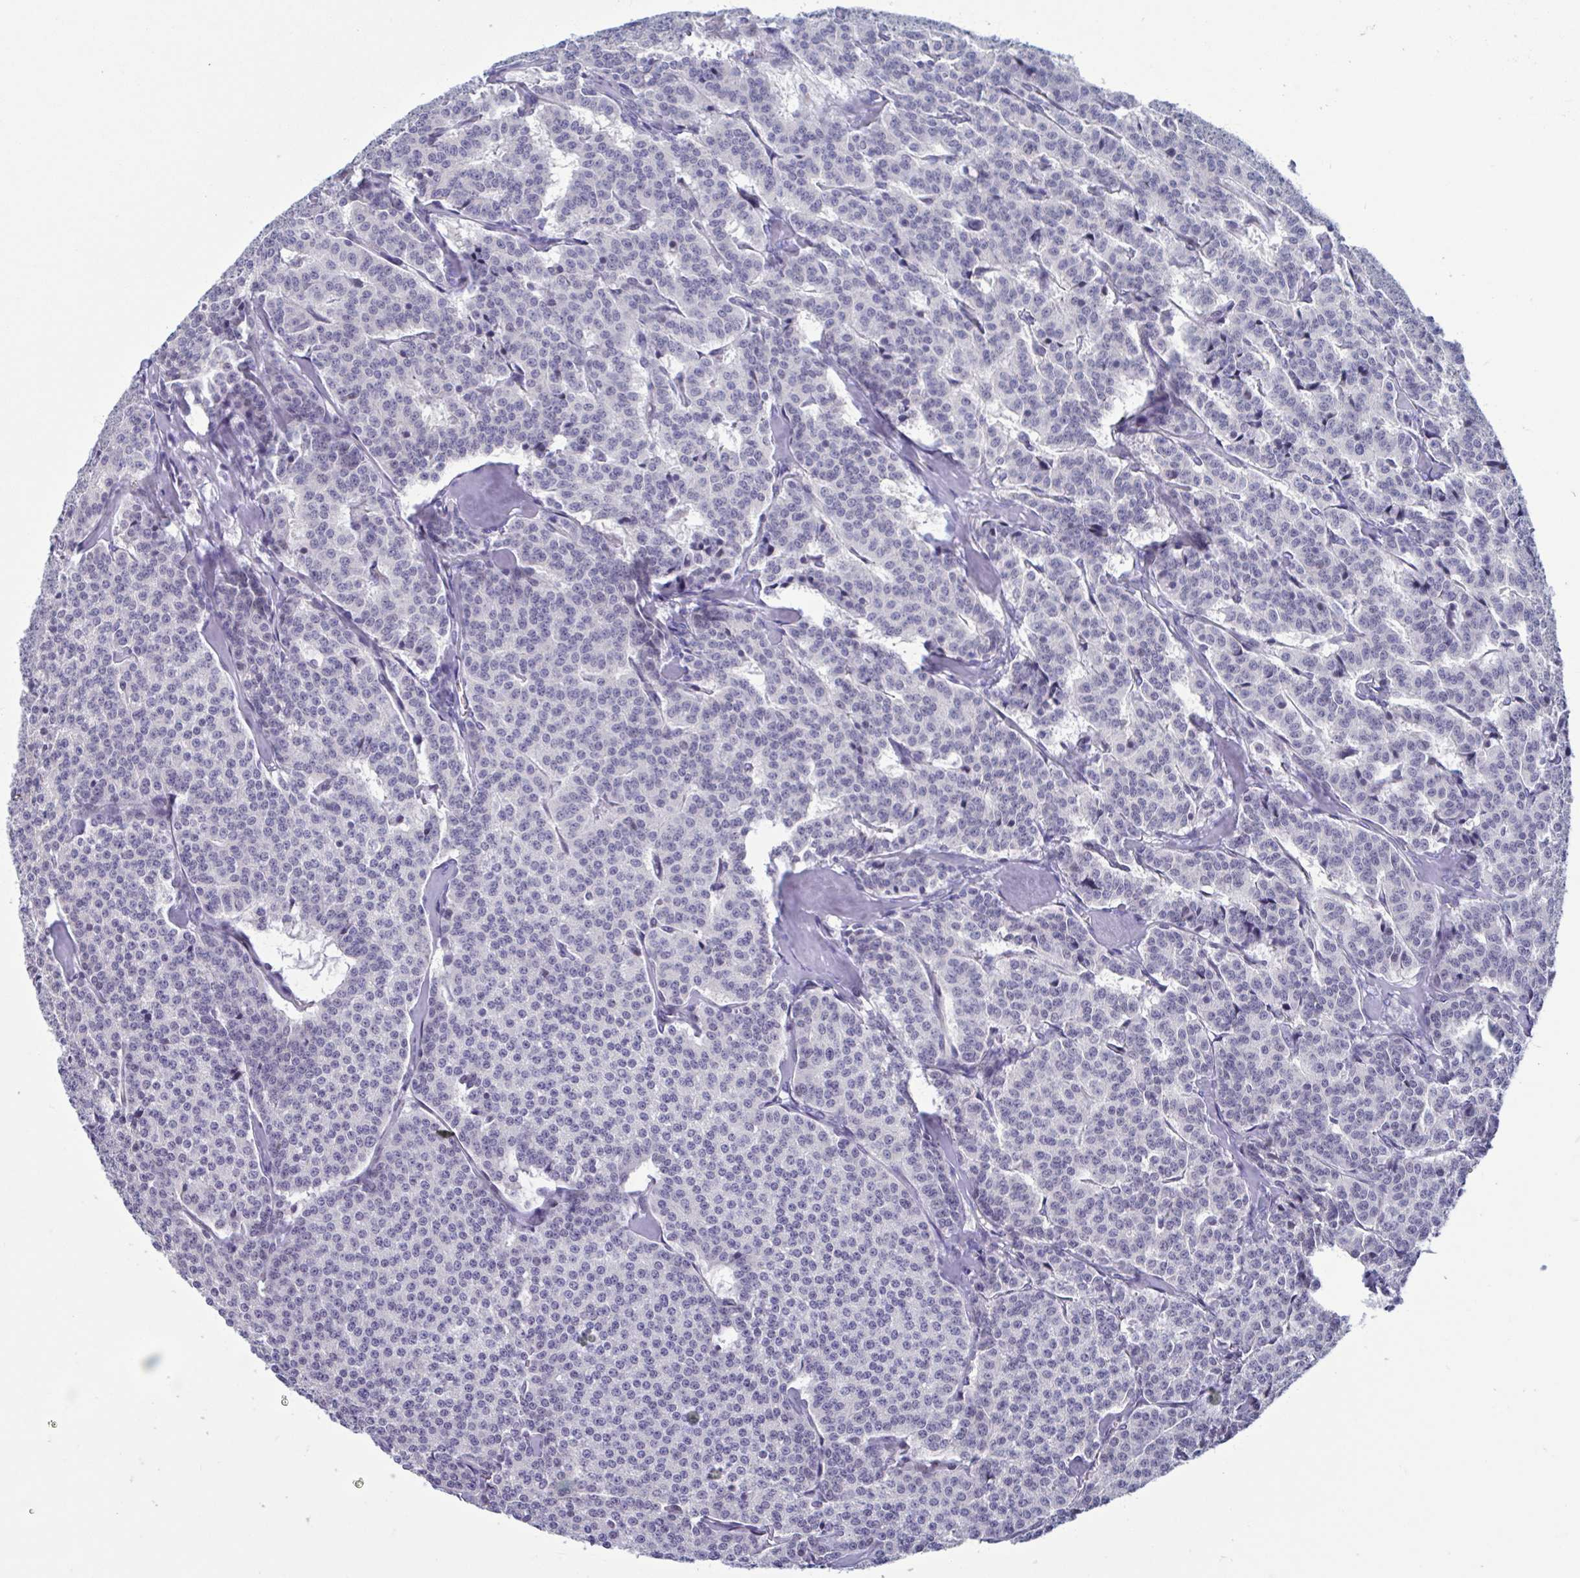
{"staining": {"intensity": "negative", "quantity": "none", "location": "none"}, "tissue": "carcinoid", "cell_type": "Tumor cells", "image_type": "cancer", "snomed": [{"axis": "morphology", "description": "Normal tissue, NOS"}, {"axis": "morphology", "description": "Carcinoid, malignant, NOS"}, {"axis": "topography", "description": "Lung"}], "caption": "DAB immunohistochemical staining of malignant carcinoid reveals no significant staining in tumor cells.", "gene": "PERM1", "patient": {"sex": "female", "age": 46}}